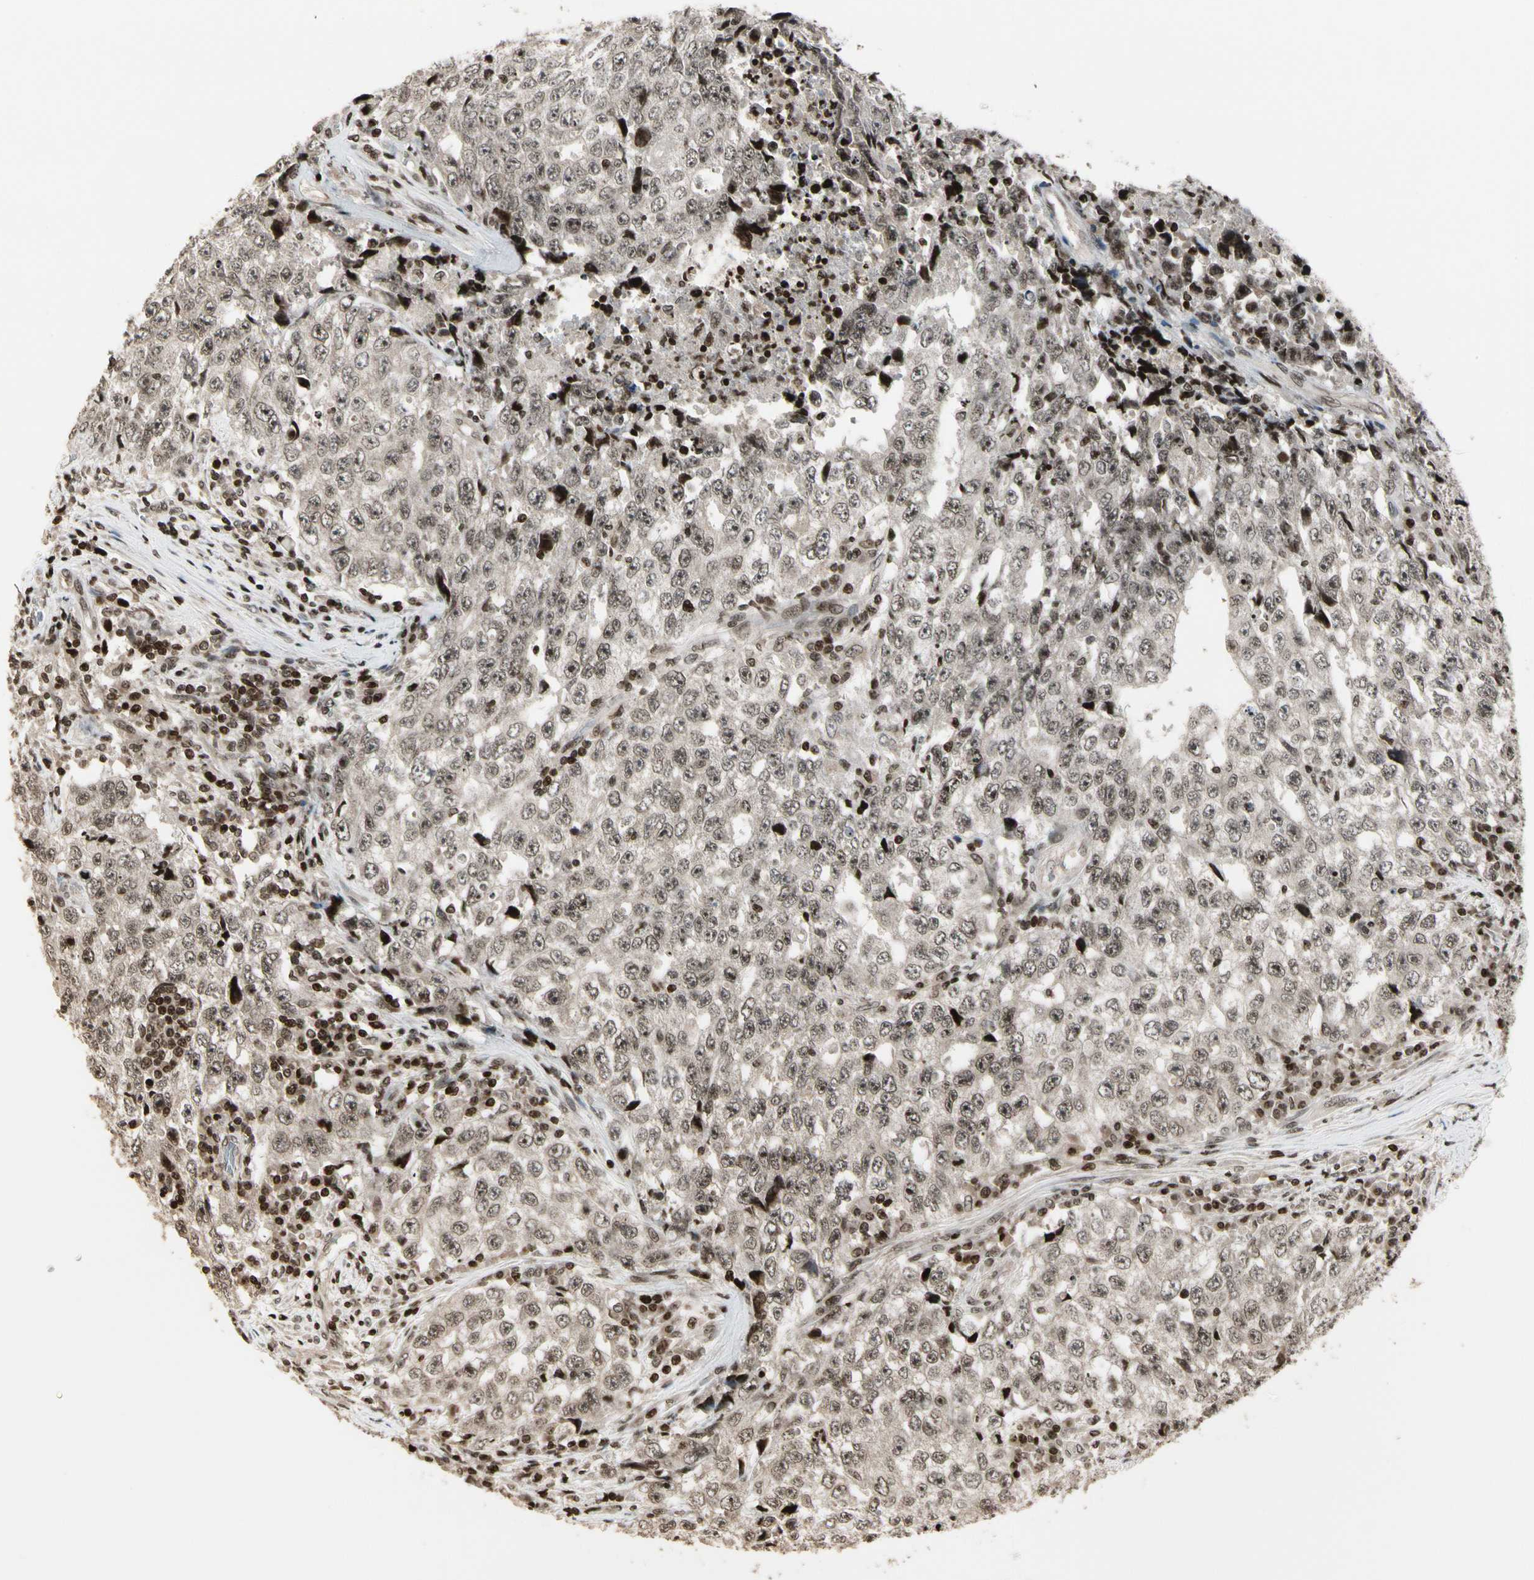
{"staining": {"intensity": "moderate", "quantity": ">75%", "location": "nuclear"}, "tissue": "testis cancer", "cell_type": "Tumor cells", "image_type": "cancer", "snomed": [{"axis": "morphology", "description": "Necrosis, NOS"}, {"axis": "morphology", "description": "Carcinoma, Embryonal, NOS"}, {"axis": "topography", "description": "Testis"}], "caption": "The micrograph reveals immunohistochemical staining of testis cancer (embryonal carcinoma). There is moderate nuclear staining is seen in about >75% of tumor cells.", "gene": "TSHZ3", "patient": {"sex": "male", "age": 19}}